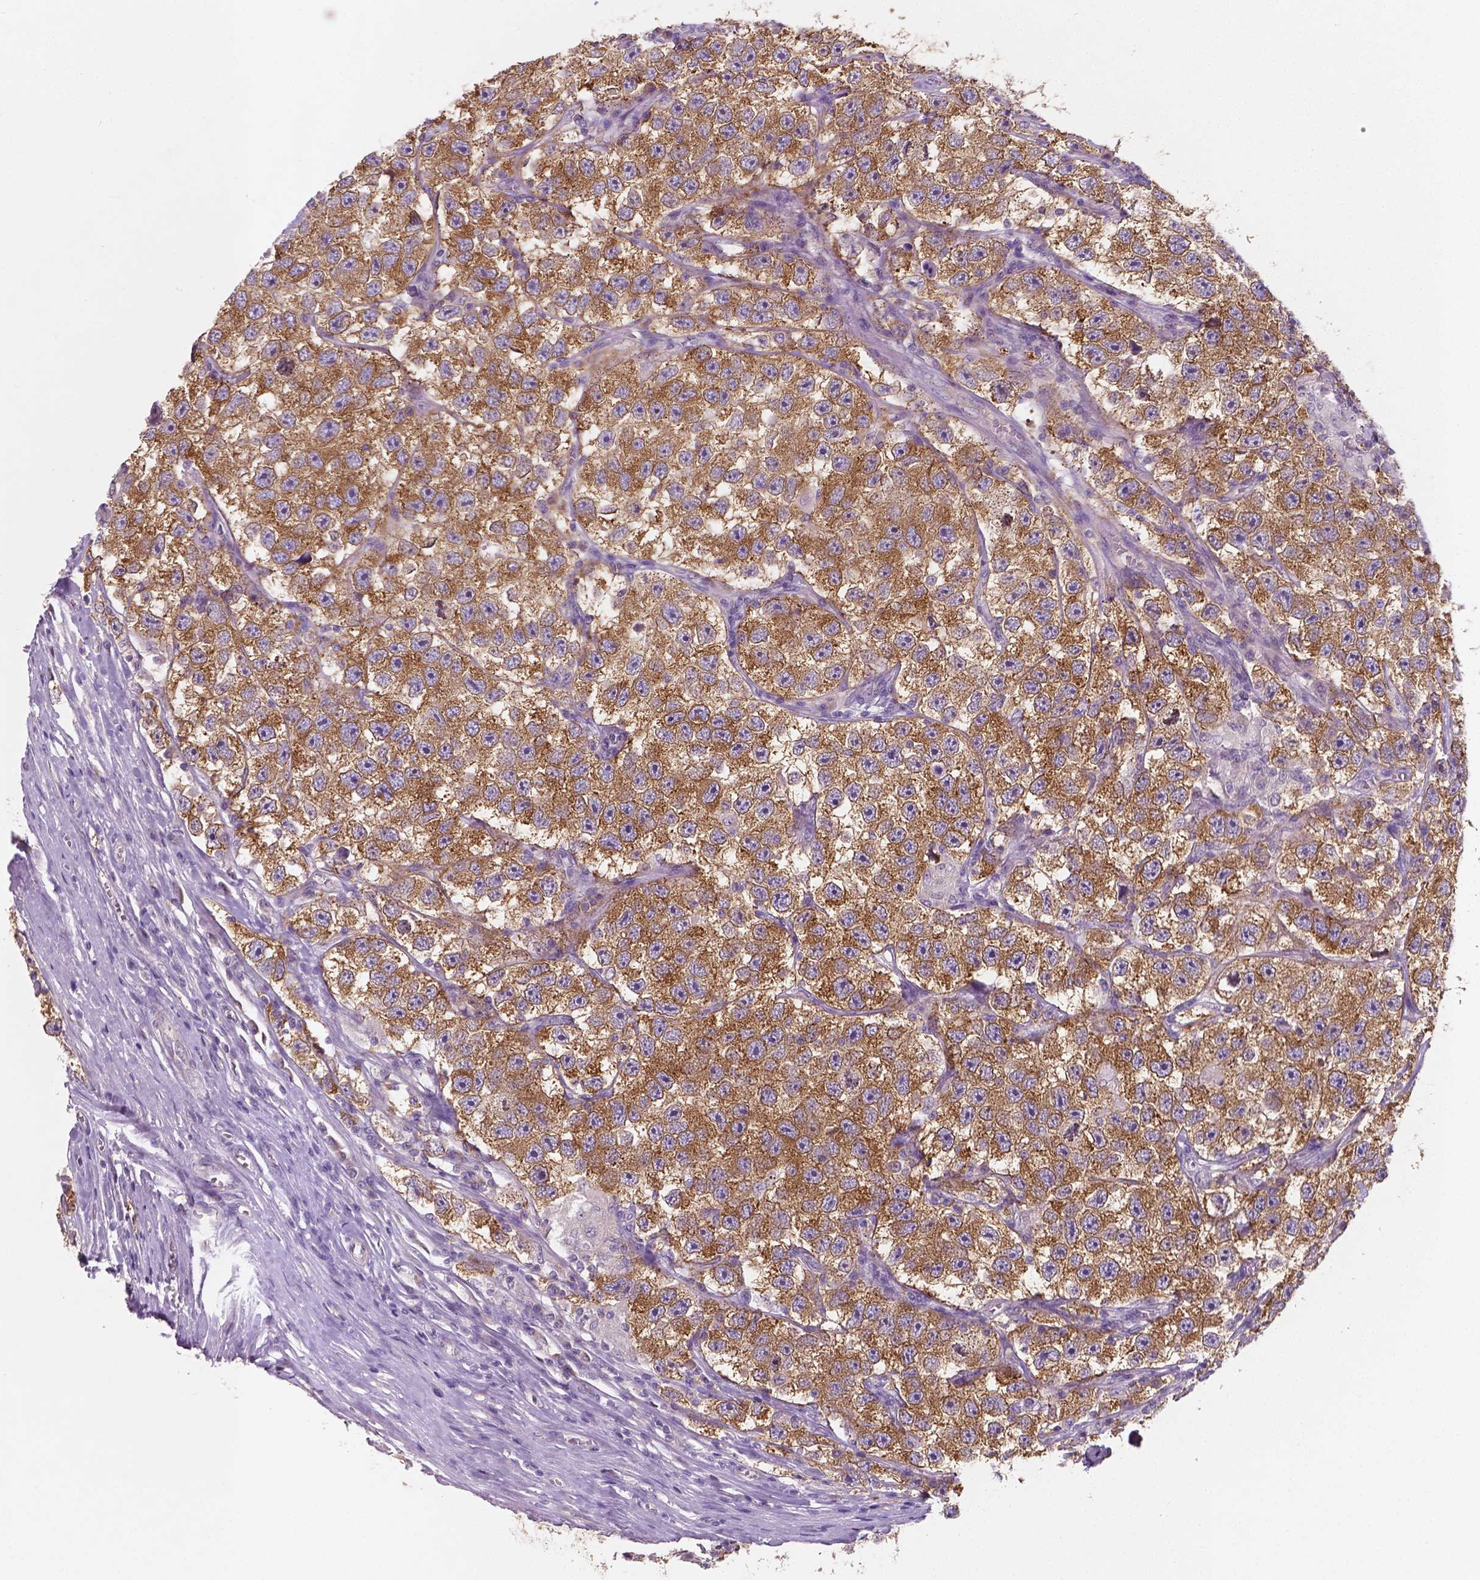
{"staining": {"intensity": "moderate", "quantity": ">75%", "location": "cytoplasmic/membranous"}, "tissue": "testis cancer", "cell_type": "Tumor cells", "image_type": "cancer", "snomed": [{"axis": "morphology", "description": "Seminoma, NOS"}, {"axis": "topography", "description": "Testis"}], "caption": "This is an image of immunohistochemistry staining of testis cancer (seminoma), which shows moderate staining in the cytoplasmic/membranous of tumor cells.", "gene": "LSM14B", "patient": {"sex": "male", "age": 26}}